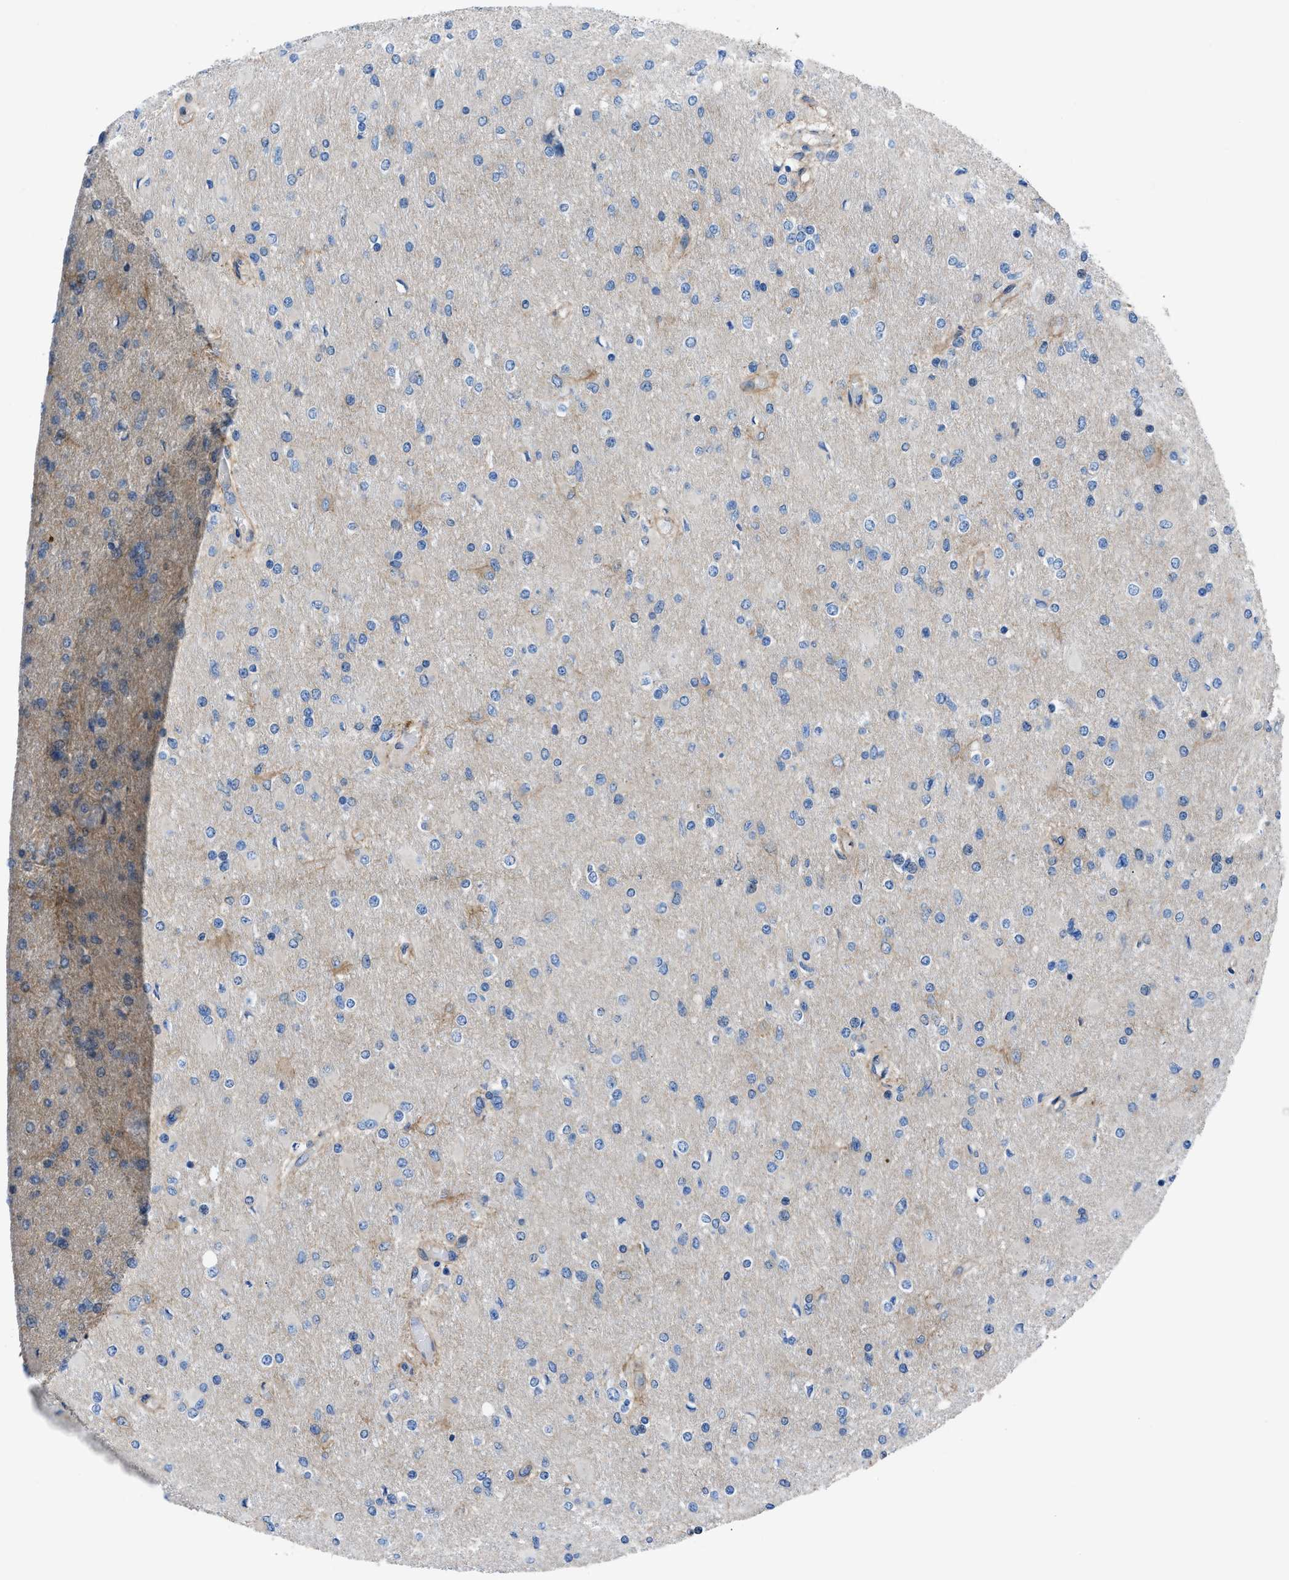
{"staining": {"intensity": "negative", "quantity": "none", "location": "none"}, "tissue": "glioma", "cell_type": "Tumor cells", "image_type": "cancer", "snomed": [{"axis": "morphology", "description": "Glioma, malignant, High grade"}, {"axis": "topography", "description": "Cerebral cortex"}], "caption": "The photomicrograph shows no staining of tumor cells in malignant glioma (high-grade).", "gene": "DMAC1", "patient": {"sex": "female", "age": 36}}